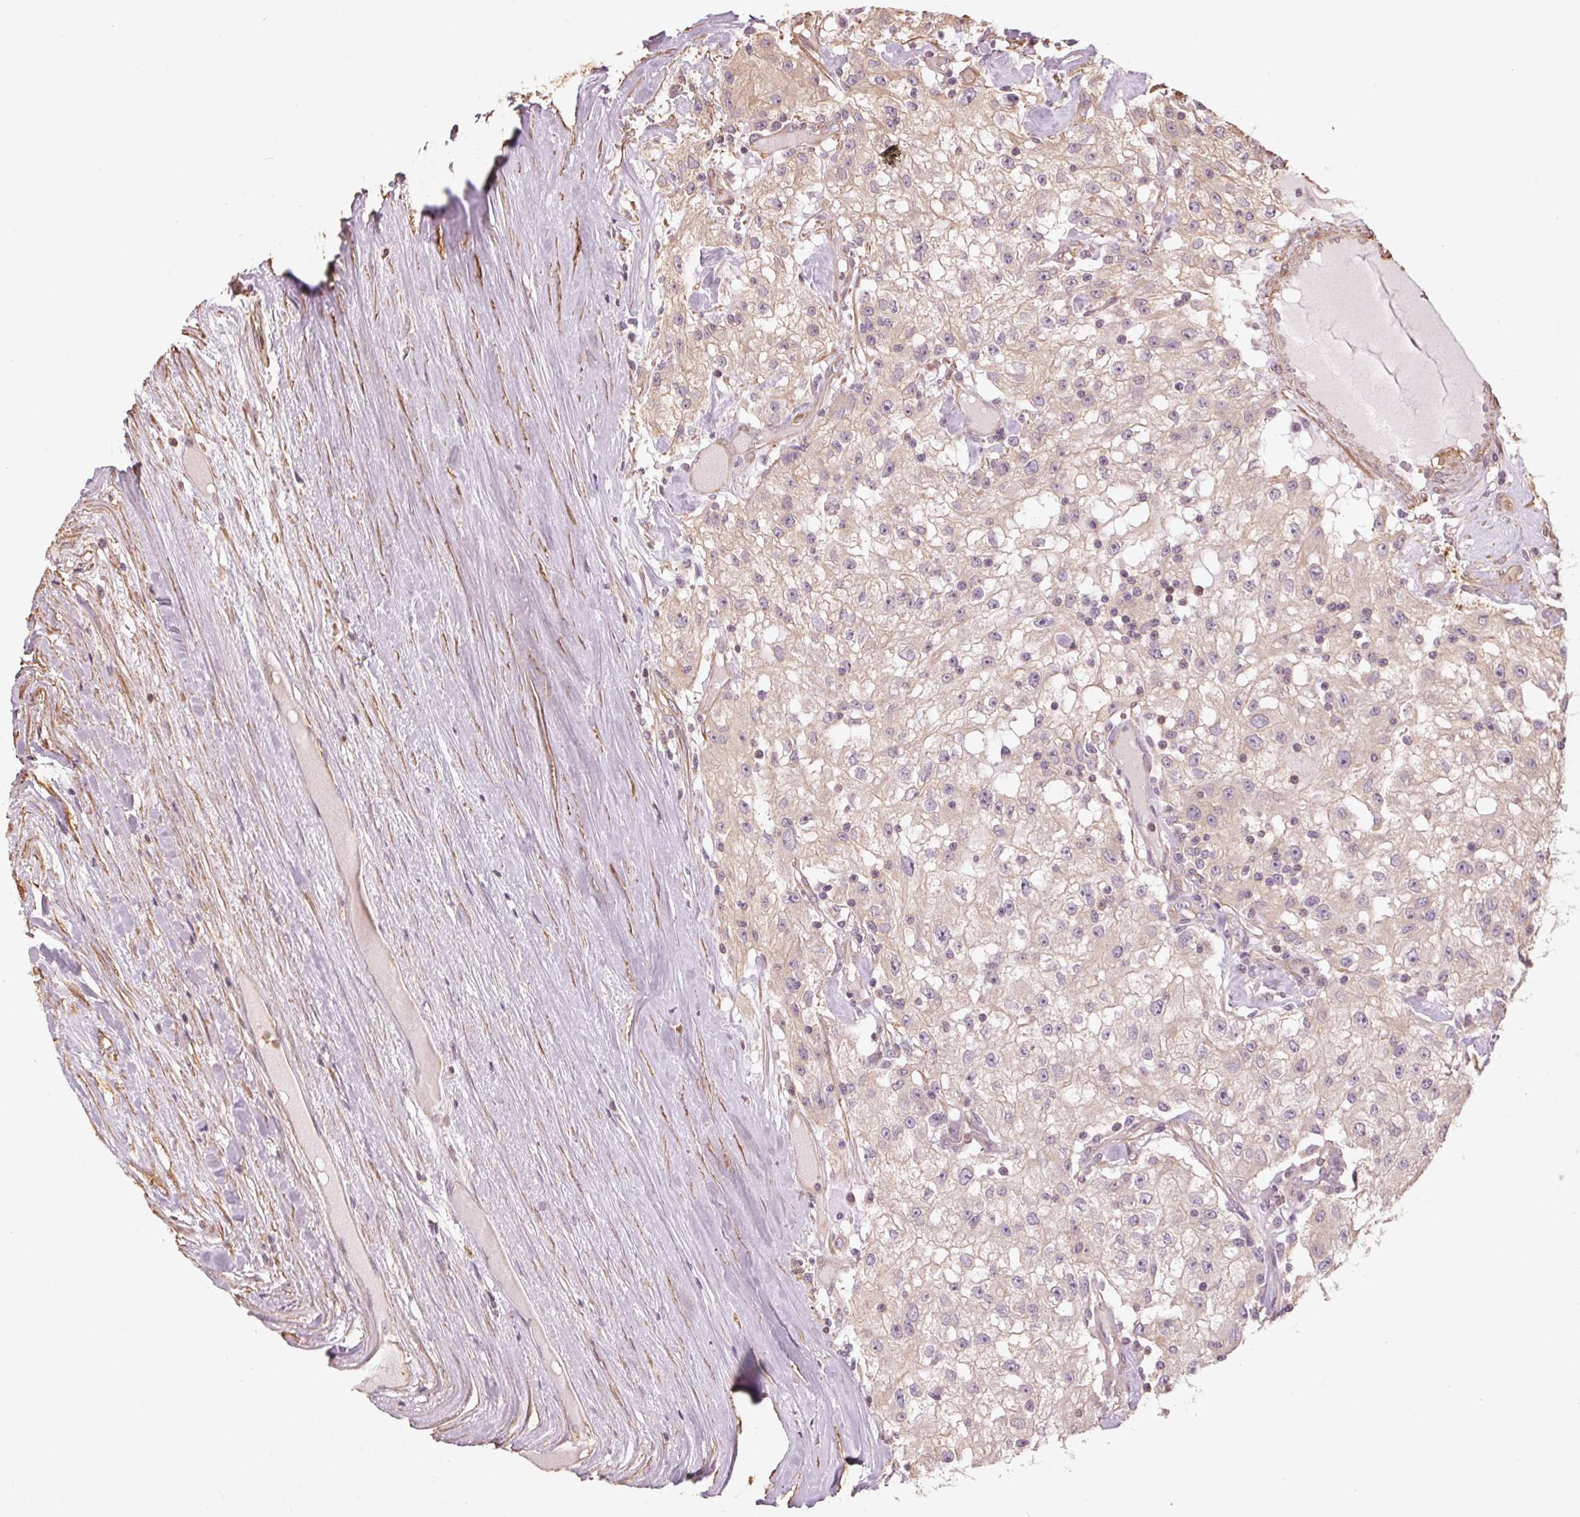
{"staining": {"intensity": "weak", "quantity": "25%-75%", "location": "cytoplasmic/membranous"}, "tissue": "renal cancer", "cell_type": "Tumor cells", "image_type": "cancer", "snomed": [{"axis": "morphology", "description": "Adenocarcinoma, NOS"}, {"axis": "topography", "description": "Kidney"}], "caption": "Immunohistochemical staining of human adenocarcinoma (renal) demonstrates low levels of weak cytoplasmic/membranous protein staining in about 25%-75% of tumor cells.", "gene": "QDPR", "patient": {"sex": "female", "age": 67}}